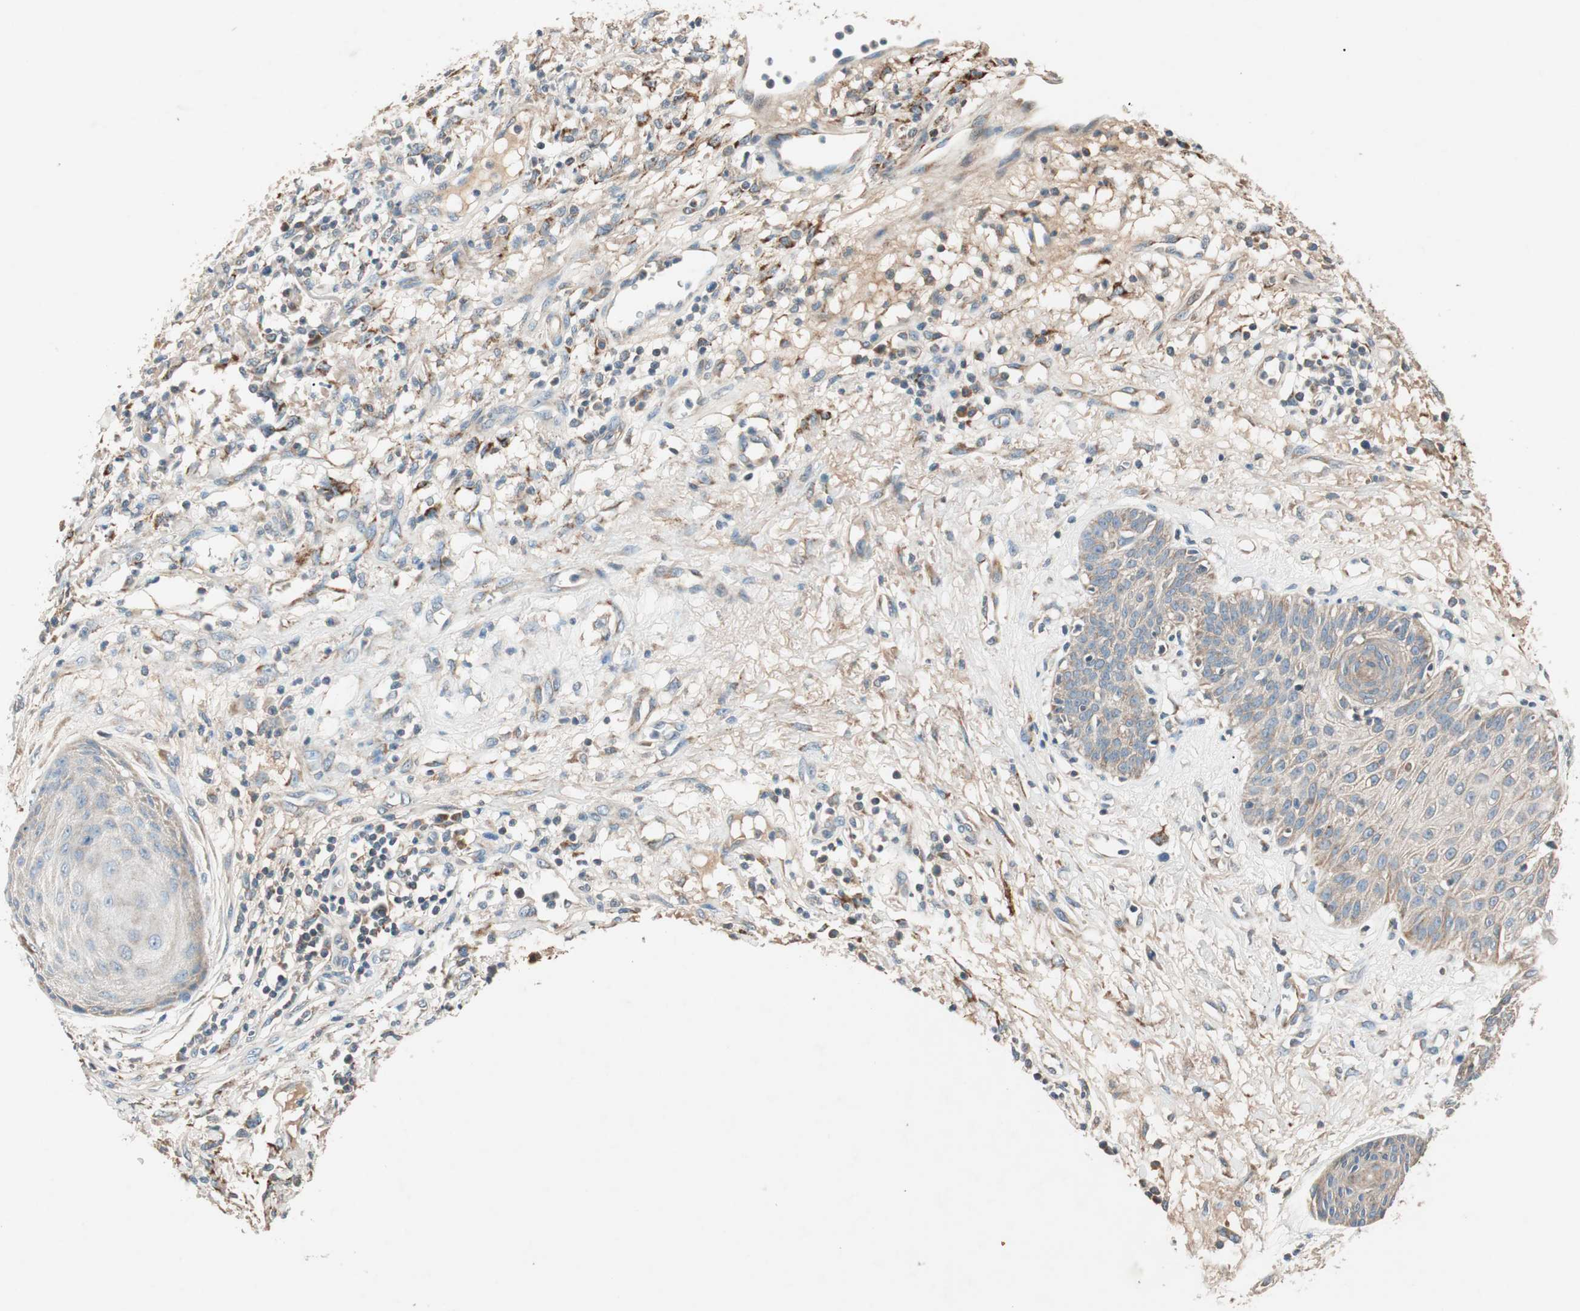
{"staining": {"intensity": "weak", "quantity": ">75%", "location": "cytoplasmic/membranous"}, "tissue": "skin cancer", "cell_type": "Tumor cells", "image_type": "cancer", "snomed": [{"axis": "morphology", "description": "Squamous cell carcinoma, NOS"}, {"axis": "topography", "description": "Skin"}], "caption": "Approximately >75% of tumor cells in skin cancer (squamous cell carcinoma) show weak cytoplasmic/membranous protein expression as visualized by brown immunohistochemical staining.", "gene": "HPN", "patient": {"sex": "female", "age": 78}}